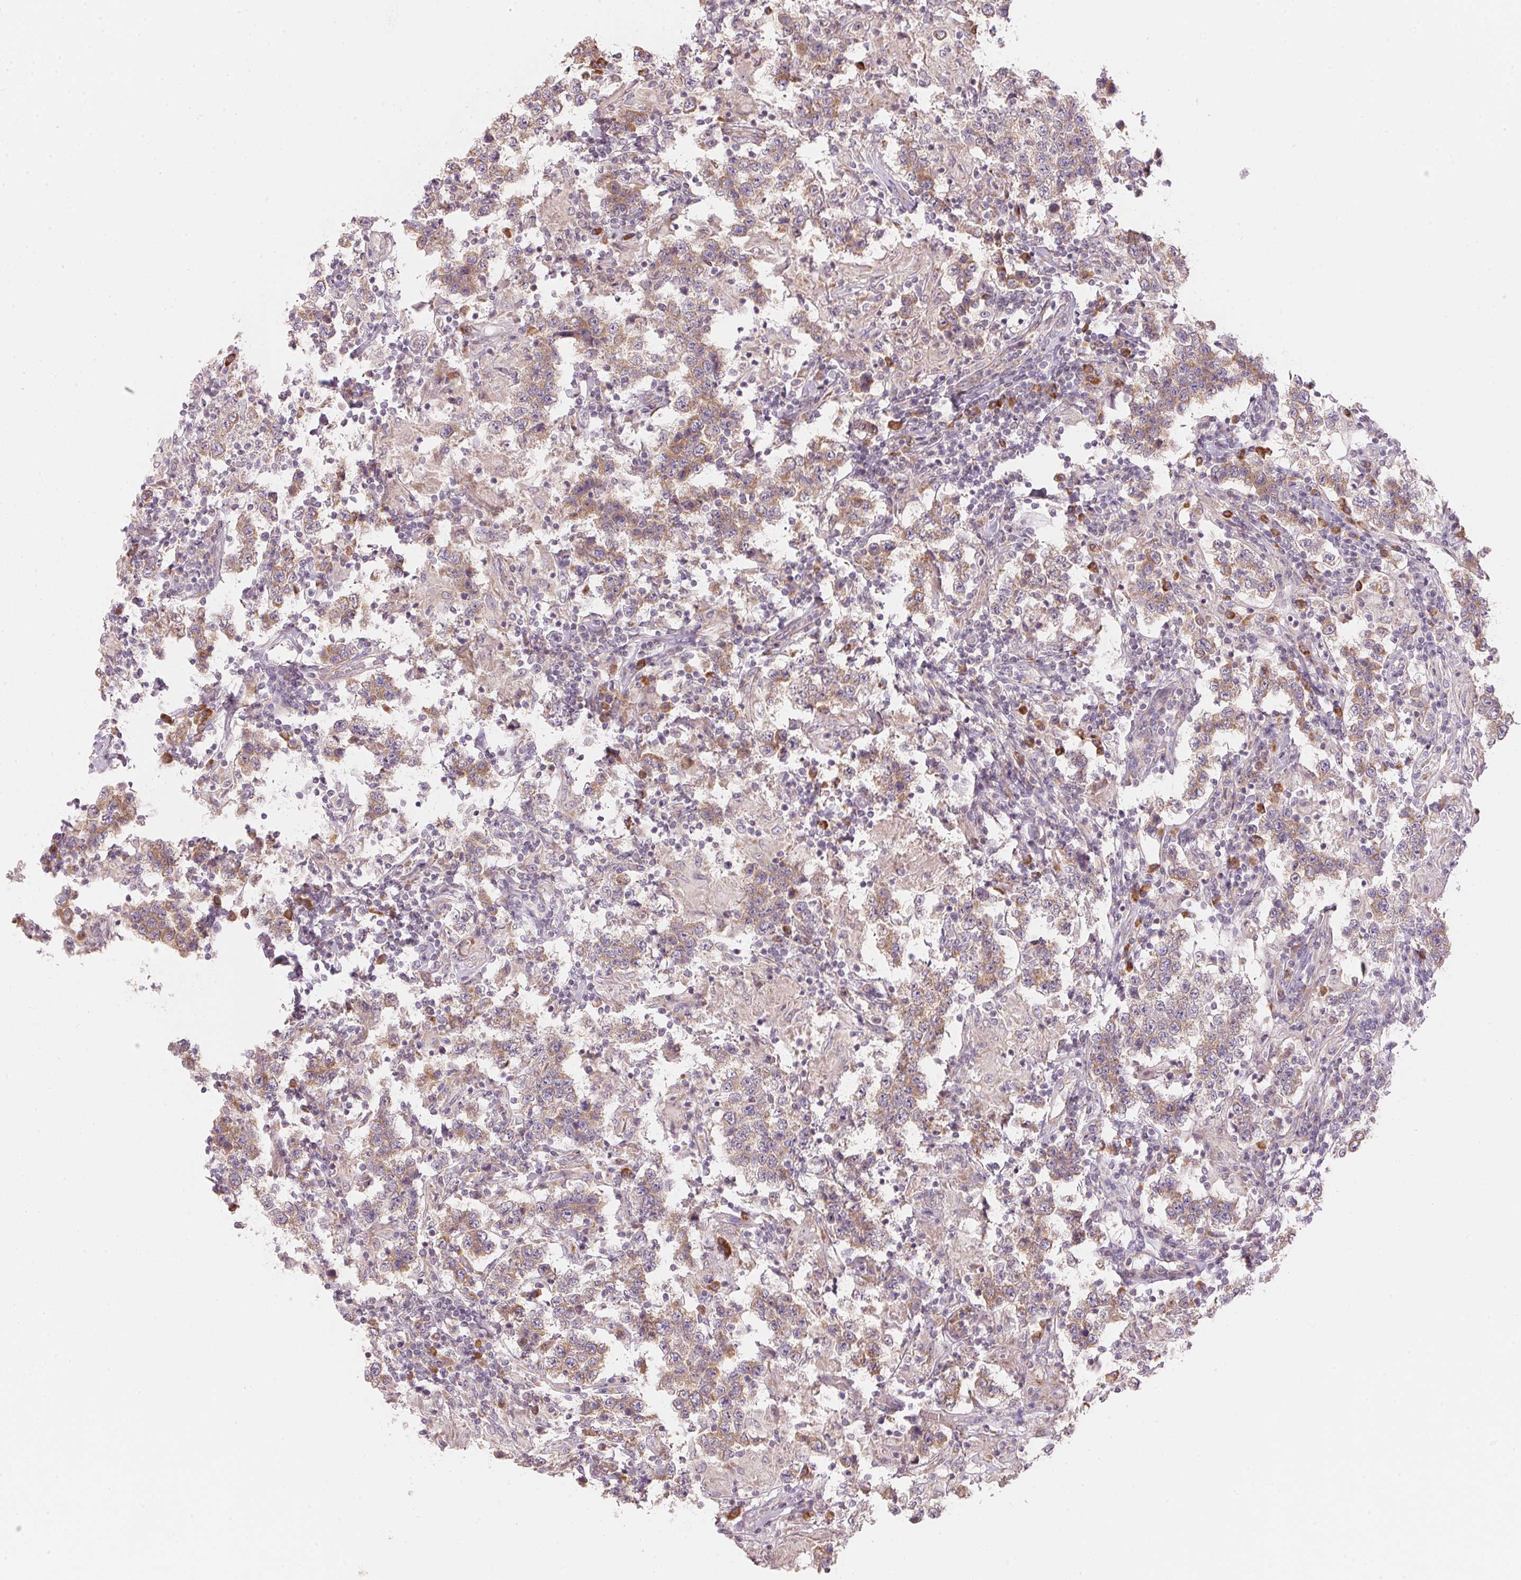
{"staining": {"intensity": "weak", "quantity": ">75%", "location": "cytoplasmic/membranous"}, "tissue": "testis cancer", "cell_type": "Tumor cells", "image_type": "cancer", "snomed": [{"axis": "morphology", "description": "Seminoma, NOS"}, {"axis": "morphology", "description": "Carcinoma, Embryonal, NOS"}, {"axis": "topography", "description": "Testis"}], "caption": "Testis cancer (seminoma) stained for a protein exhibits weak cytoplasmic/membranous positivity in tumor cells.", "gene": "BLOC1S2", "patient": {"sex": "male", "age": 41}}